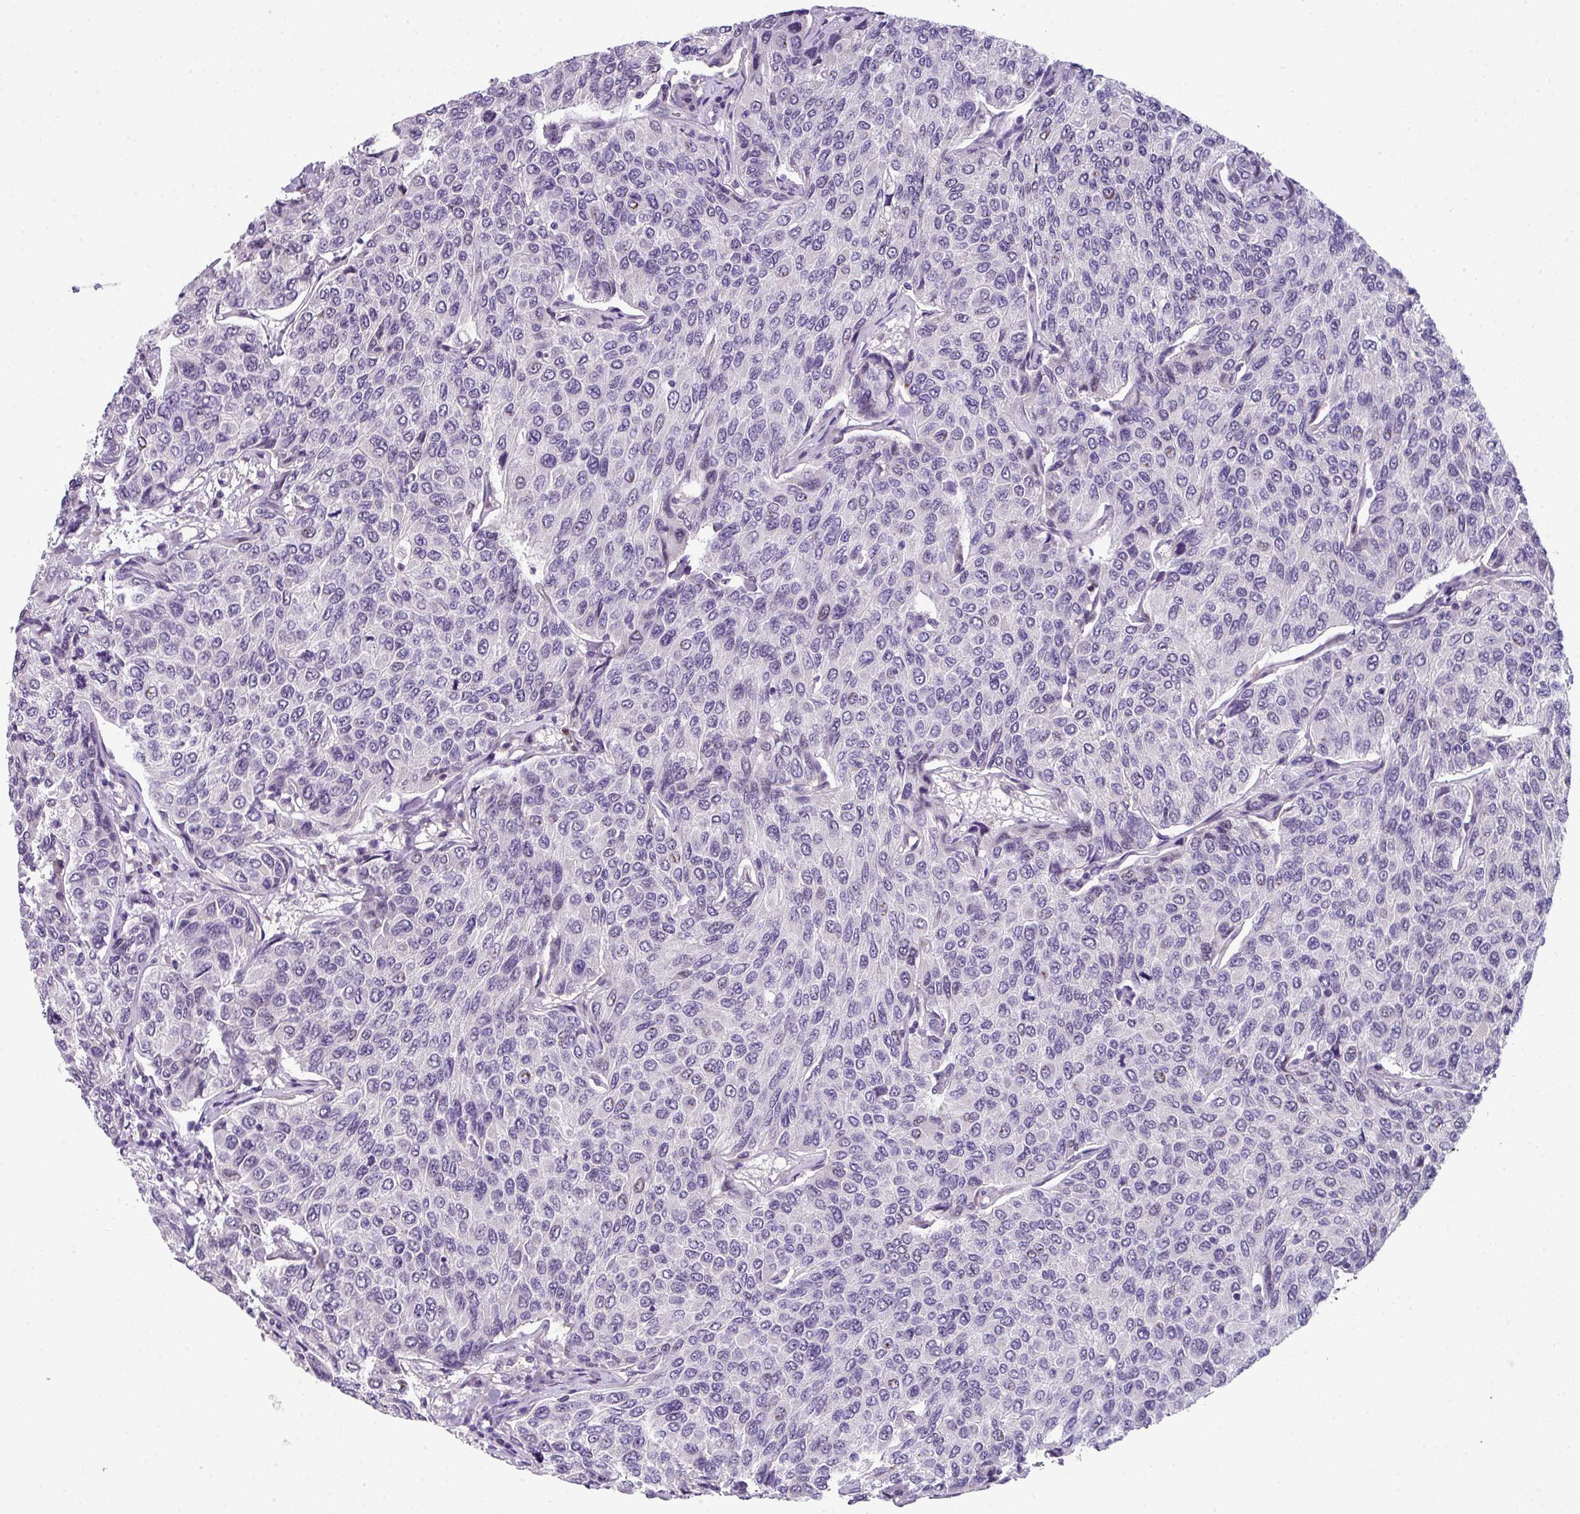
{"staining": {"intensity": "negative", "quantity": "none", "location": "none"}, "tissue": "breast cancer", "cell_type": "Tumor cells", "image_type": "cancer", "snomed": [{"axis": "morphology", "description": "Duct carcinoma"}, {"axis": "topography", "description": "Breast"}], "caption": "Immunohistochemistry (IHC) histopathology image of neoplastic tissue: human breast cancer stained with DAB exhibits no significant protein expression in tumor cells. (DAB (3,3'-diaminobenzidine) IHC, high magnification).", "gene": "ZFP3", "patient": {"sex": "female", "age": 55}}